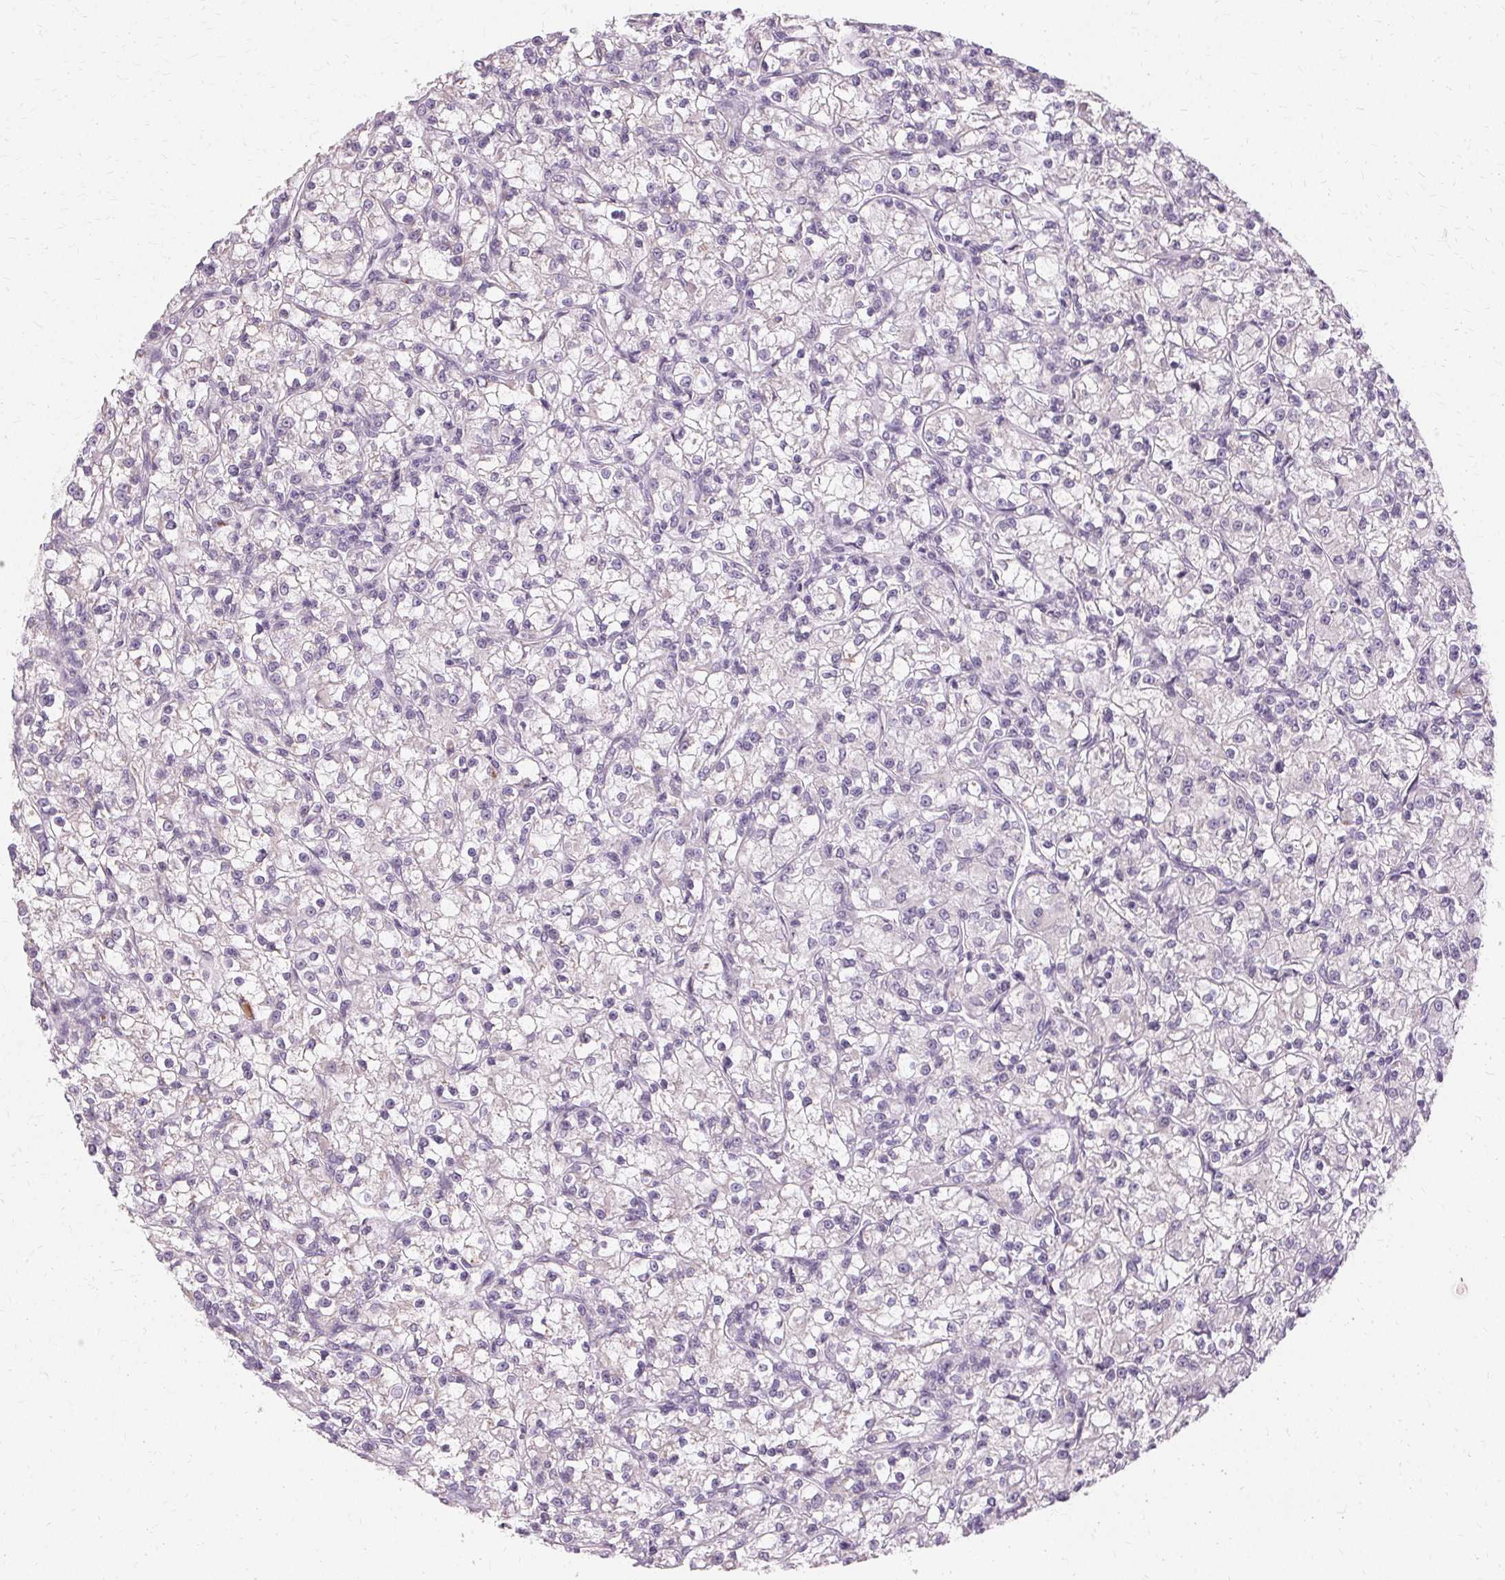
{"staining": {"intensity": "negative", "quantity": "none", "location": "none"}, "tissue": "renal cancer", "cell_type": "Tumor cells", "image_type": "cancer", "snomed": [{"axis": "morphology", "description": "Adenocarcinoma, NOS"}, {"axis": "topography", "description": "Kidney"}], "caption": "DAB immunohistochemical staining of renal cancer shows no significant expression in tumor cells. Nuclei are stained in blue.", "gene": "FCRL3", "patient": {"sex": "female", "age": 59}}